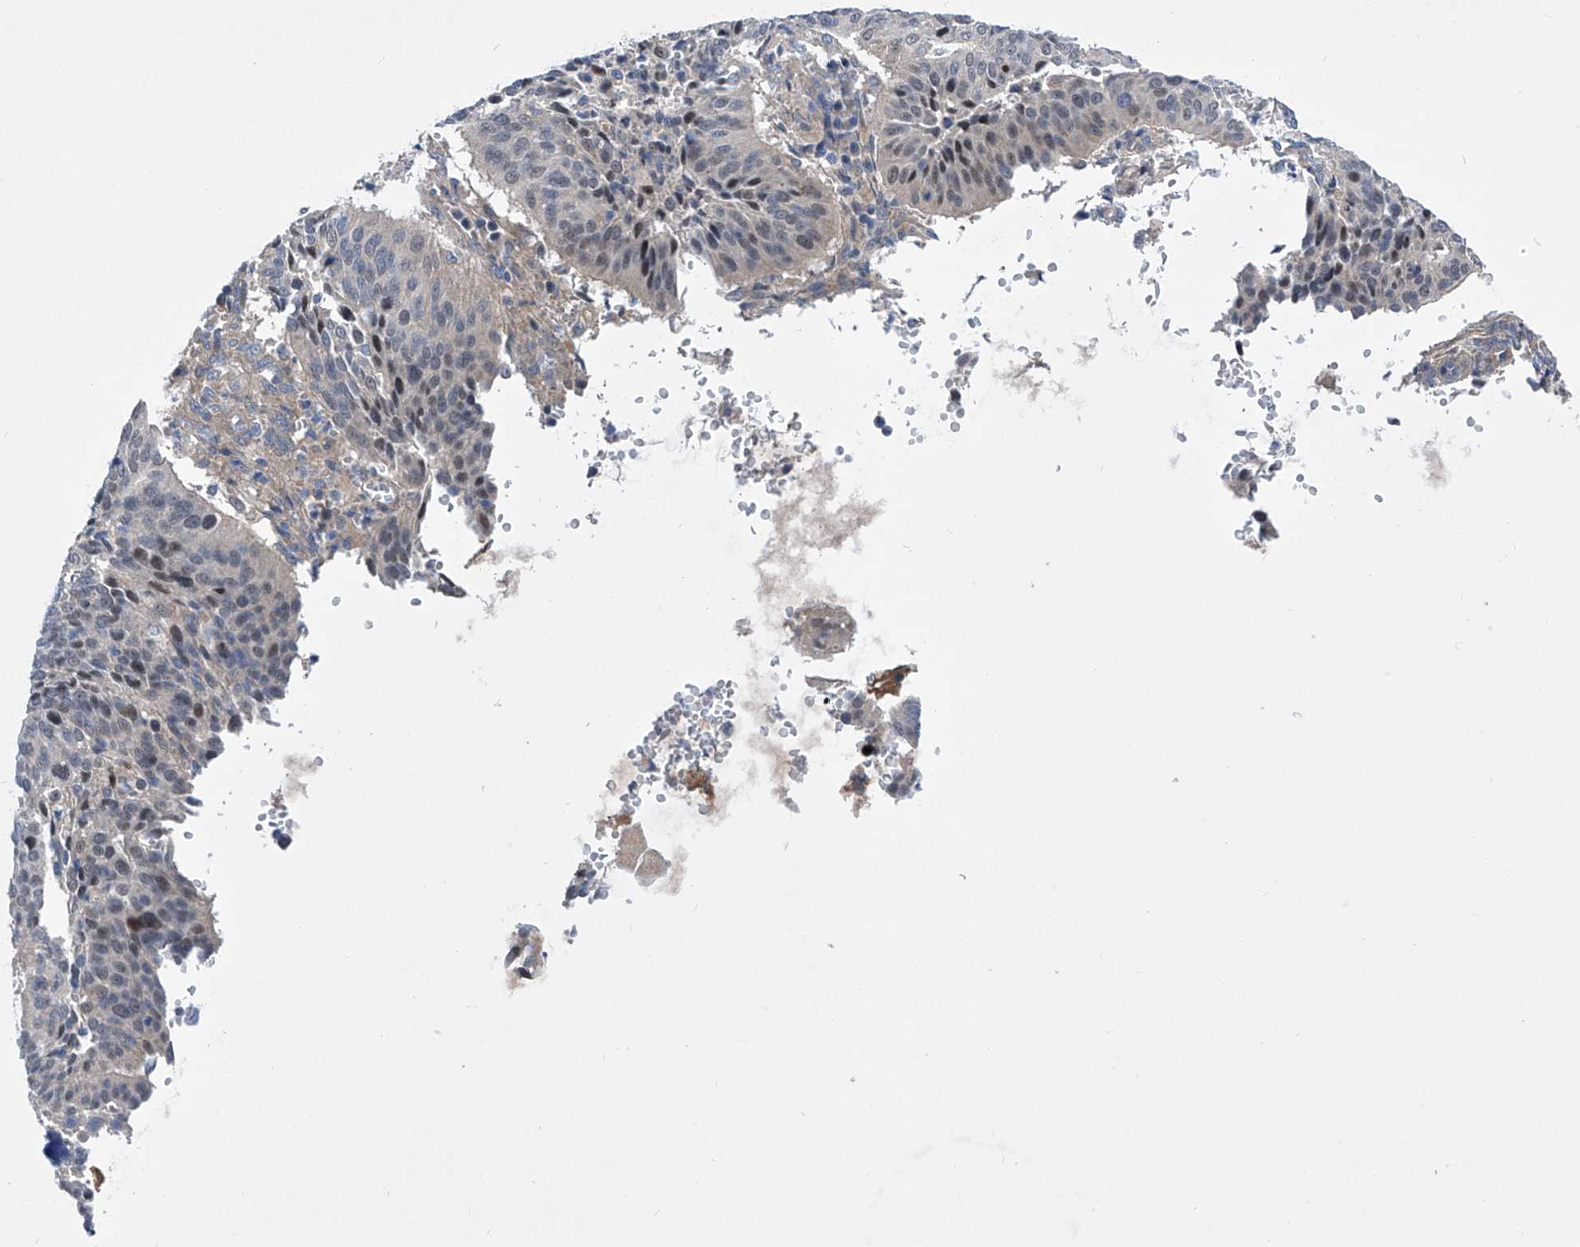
{"staining": {"intensity": "negative", "quantity": "none", "location": "none"}, "tissue": "cervical cancer", "cell_type": "Tumor cells", "image_type": "cancer", "snomed": [{"axis": "morphology", "description": "Normal tissue, NOS"}, {"axis": "morphology", "description": "Squamous cell carcinoma, NOS"}, {"axis": "topography", "description": "Cervix"}], "caption": "Immunohistochemistry (IHC) of human cervical cancer reveals no staining in tumor cells. (Brightfield microscopy of DAB immunohistochemistry at high magnification).", "gene": "SRBD1", "patient": {"sex": "female", "age": 39}}